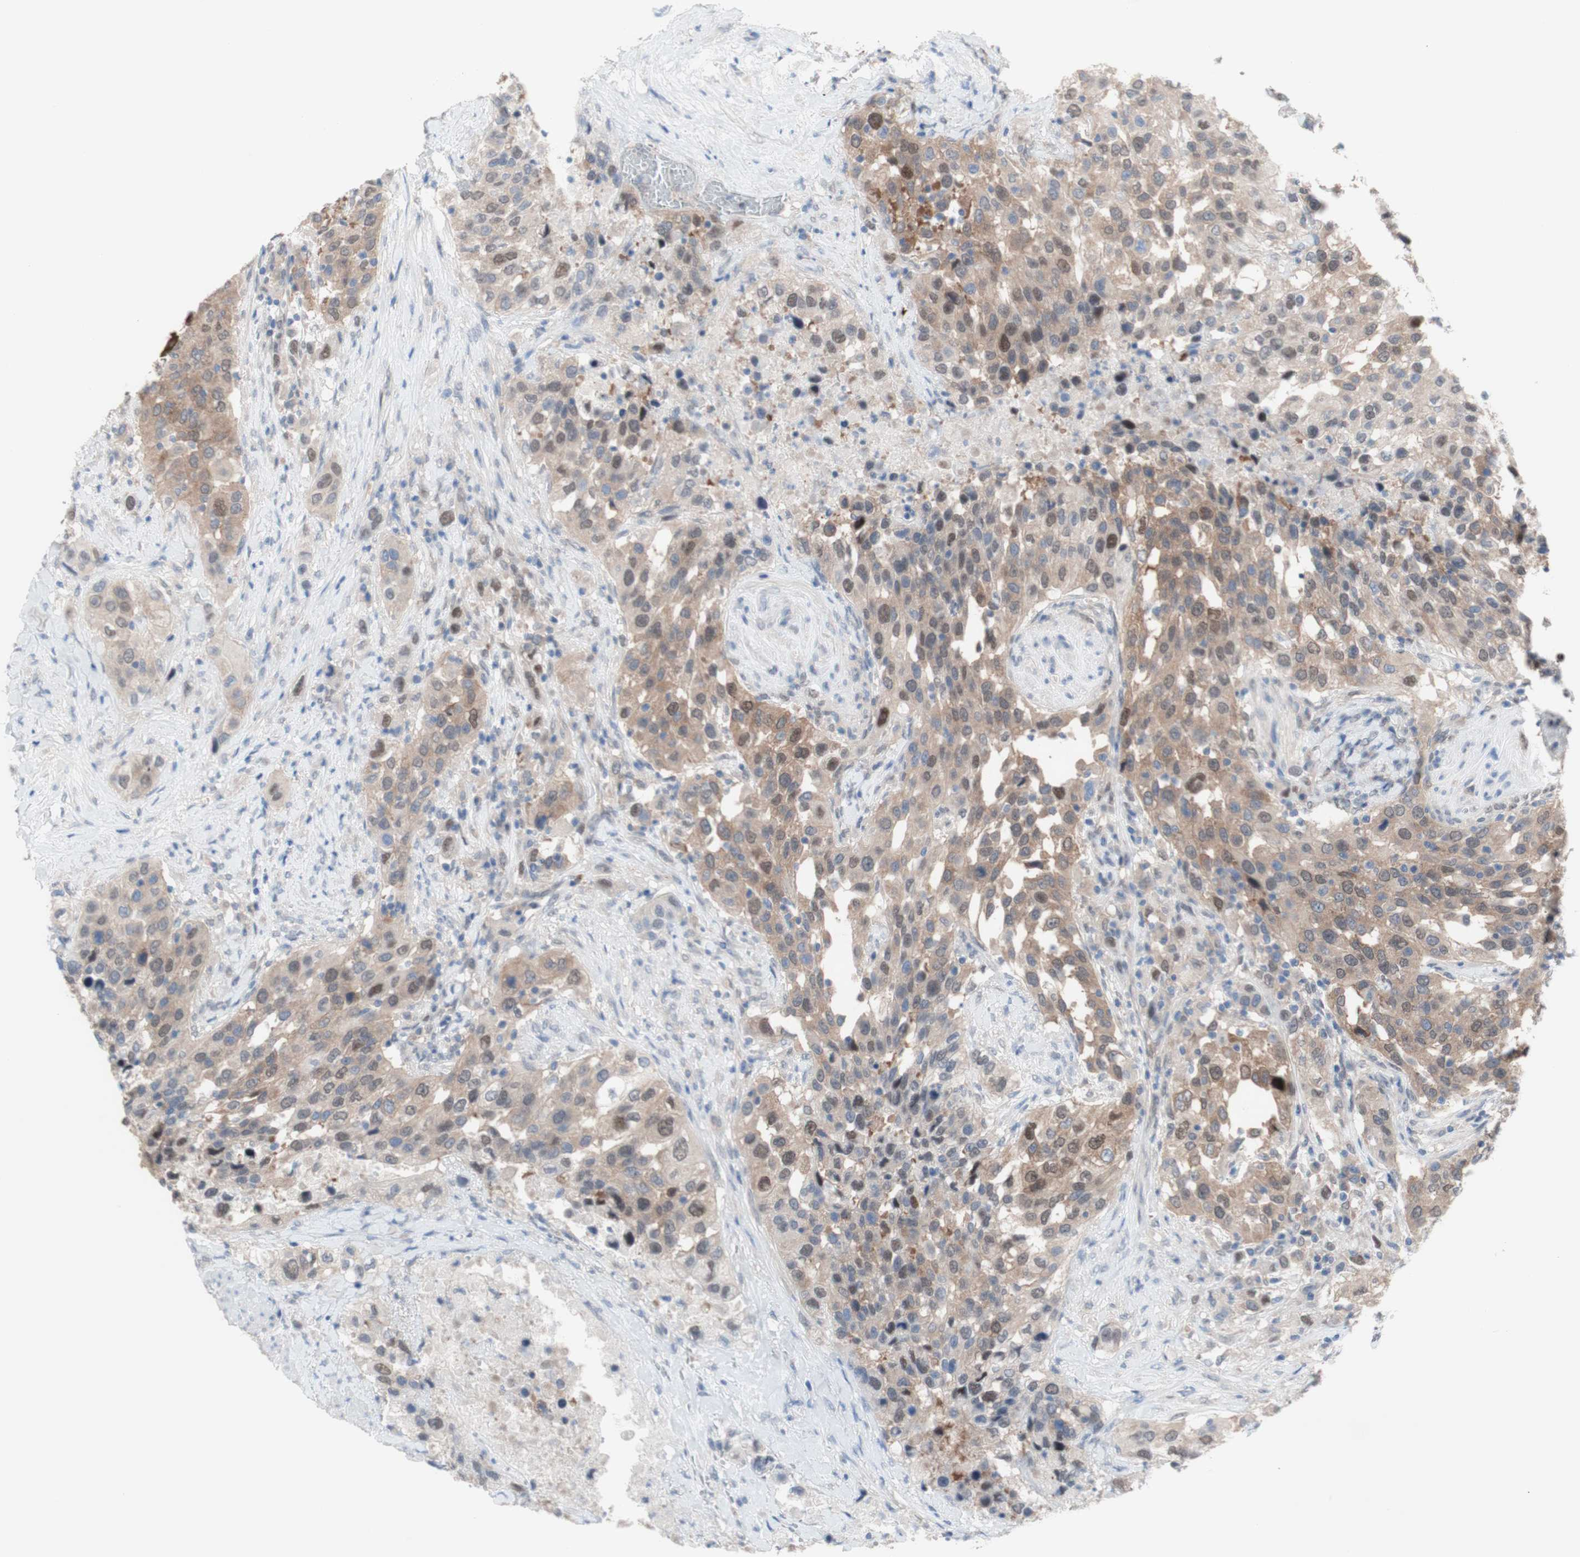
{"staining": {"intensity": "weak", "quantity": ">75%", "location": "cytoplasmic/membranous,nuclear"}, "tissue": "urothelial cancer", "cell_type": "Tumor cells", "image_type": "cancer", "snomed": [{"axis": "morphology", "description": "Urothelial carcinoma, High grade"}, {"axis": "topography", "description": "Urinary bladder"}], "caption": "Immunohistochemistry (IHC) of human high-grade urothelial carcinoma exhibits low levels of weak cytoplasmic/membranous and nuclear staining in about >75% of tumor cells. (DAB IHC with brightfield microscopy, high magnification).", "gene": "PRMT5", "patient": {"sex": "female", "age": 80}}